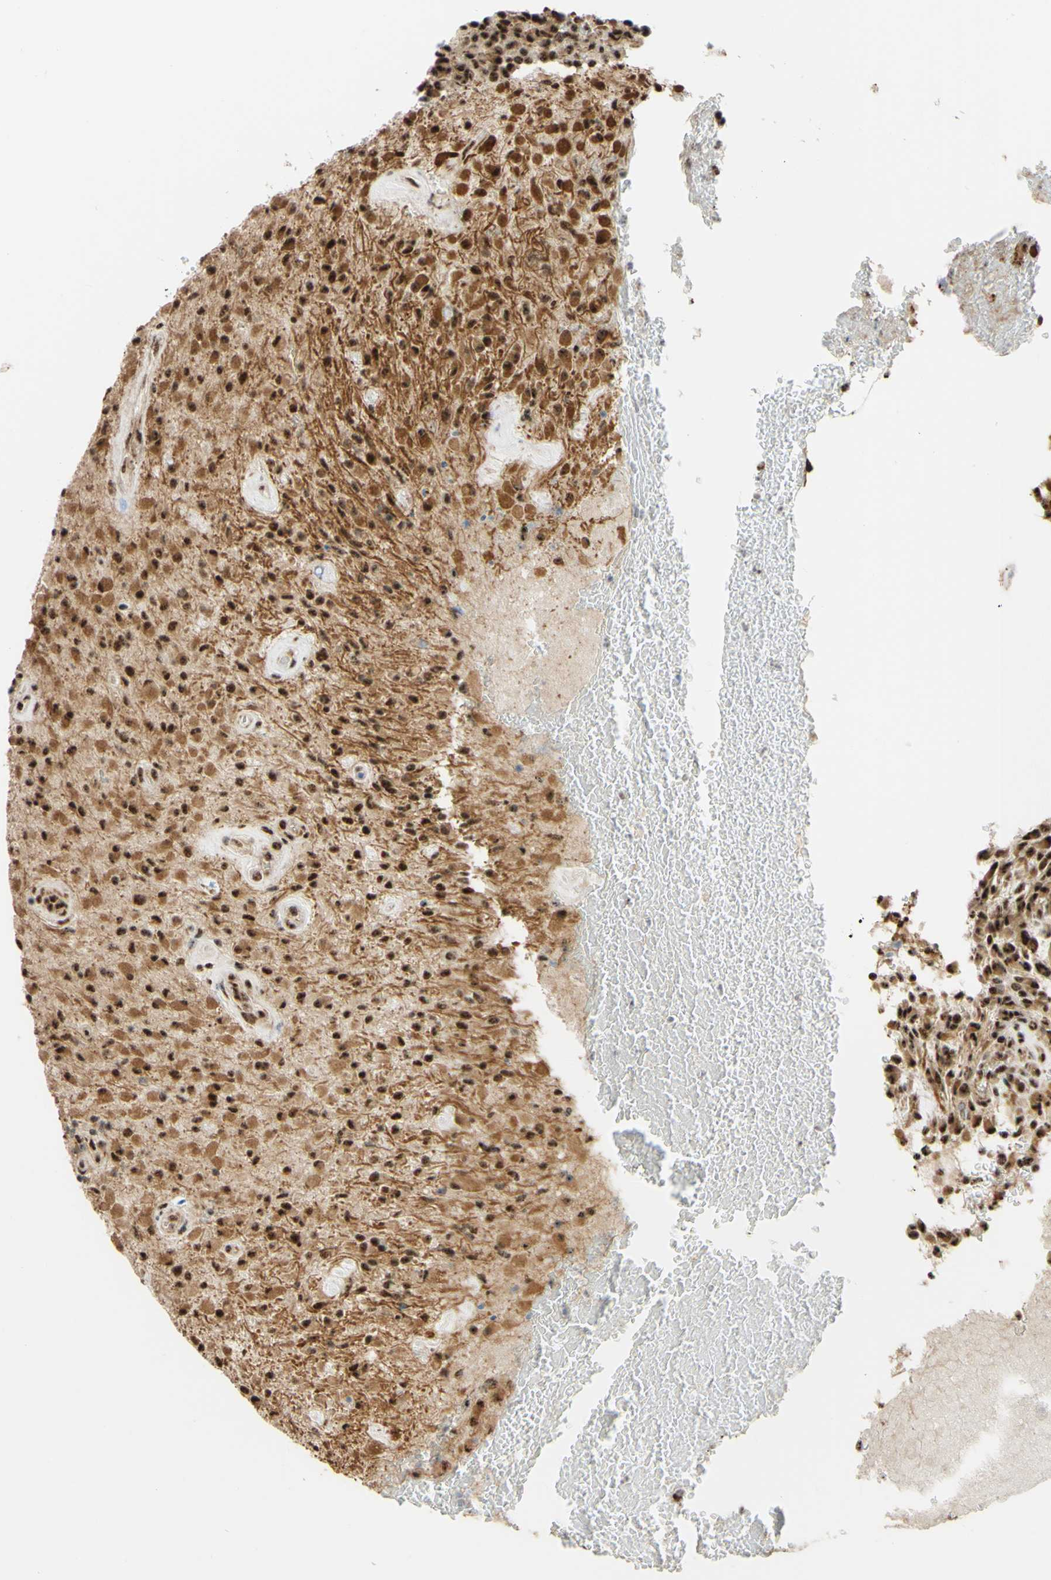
{"staining": {"intensity": "strong", "quantity": ">75%", "location": "cytoplasmic/membranous,nuclear"}, "tissue": "glioma", "cell_type": "Tumor cells", "image_type": "cancer", "snomed": [{"axis": "morphology", "description": "Glioma, malignant, High grade"}, {"axis": "topography", "description": "Brain"}], "caption": "Protein expression analysis of human glioma reveals strong cytoplasmic/membranous and nuclear positivity in approximately >75% of tumor cells. (DAB (3,3'-diaminobenzidine) = brown stain, brightfield microscopy at high magnification).", "gene": "SAP18", "patient": {"sex": "male", "age": 71}}